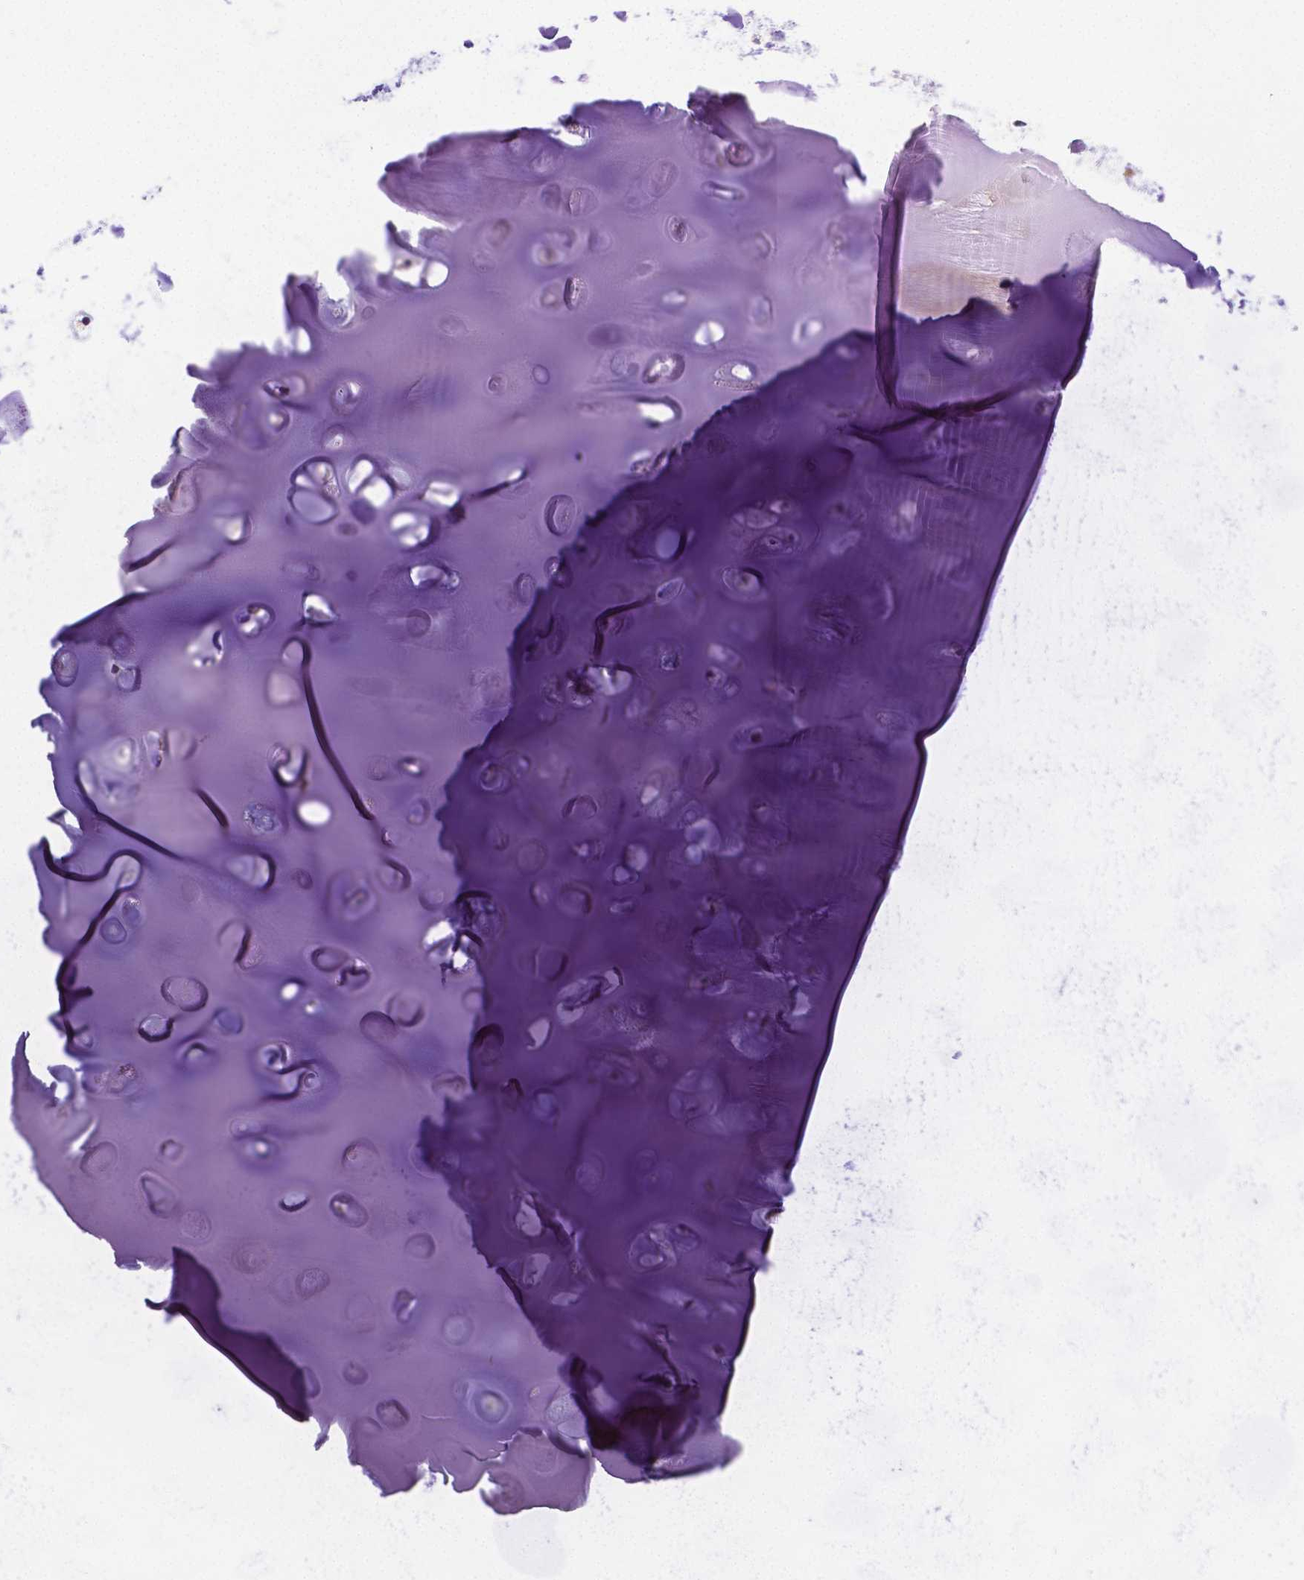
{"staining": {"intensity": "negative", "quantity": "none", "location": "none"}, "tissue": "soft tissue", "cell_type": "Chondrocytes", "image_type": "normal", "snomed": [{"axis": "morphology", "description": "Normal tissue, NOS"}, {"axis": "morphology", "description": "Squamous cell carcinoma, NOS"}, {"axis": "topography", "description": "Cartilage tissue"}, {"axis": "topography", "description": "Bronchus"}, {"axis": "topography", "description": "Lung"}], "caption": "This photomicrograph is of normal soft tissue stained with immunohistochemistry (IHC) to label a protein in brown with the nuclei are counter-stained blue. There is no positivity in chondrocytes. (Brightfield microscopy of DAB immunohistochemistry (IHC) at high magnification).", "gene": "CD4", "patient": {"sex": "male", "age": 66}}